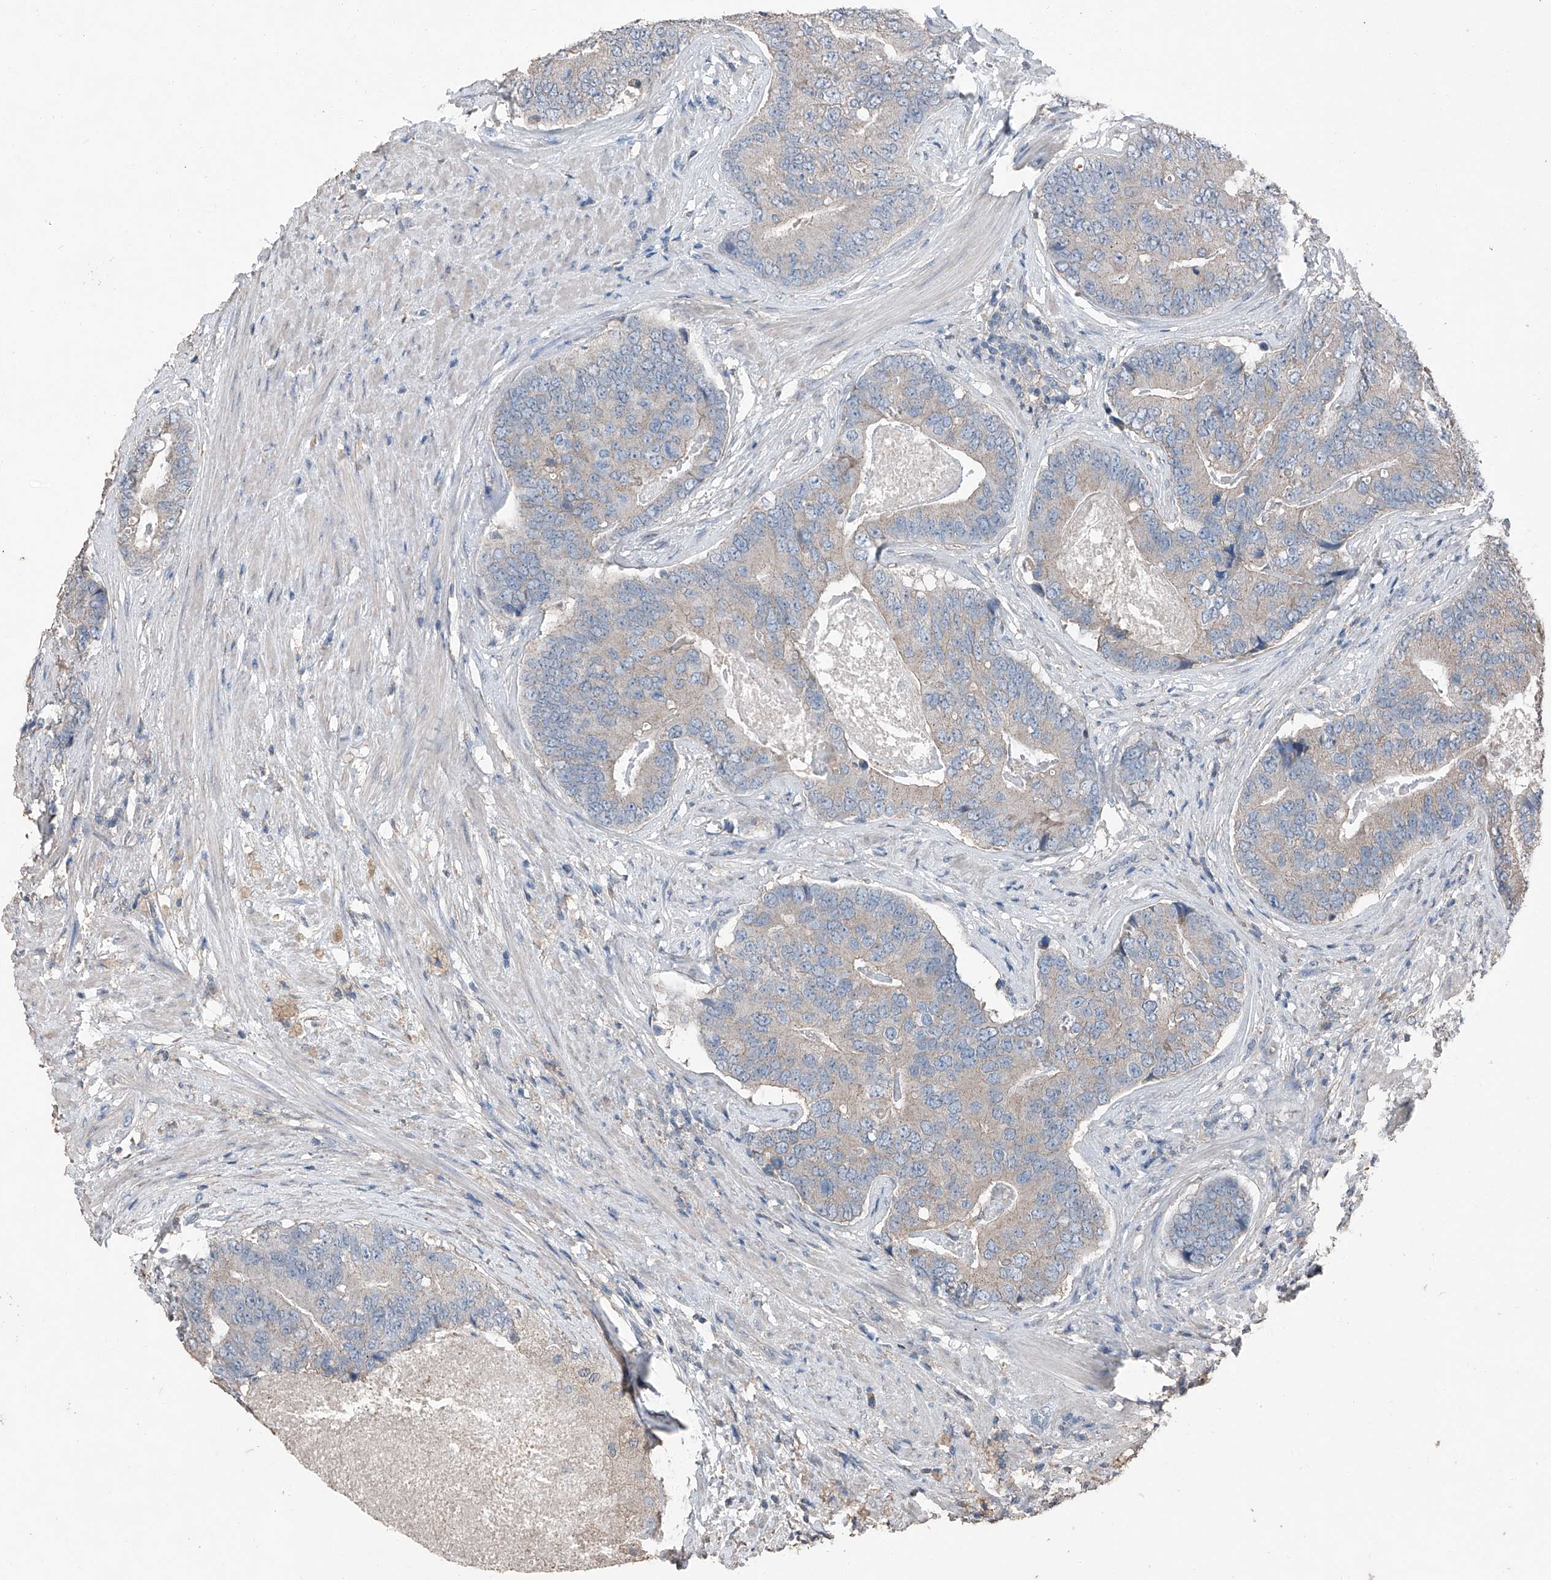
{"staining": {"intensity": "negative", "quantity": "none", "location": "none"}, "tissue": "prostate cancer", "cell_type": "Tumor cells", "image_type": "cancer", "snomed": [{"axis": "morphology", "description": "Adenocarcinoma, High grade"}, {"axis": "topography", "description": "Prostate"}], "caption": "Tumor cells show no significant staining in high-grade adenocarcinoma (prostate).", "gene": "MAMLD1", "patient": {"sex": "male", "age": 70}}